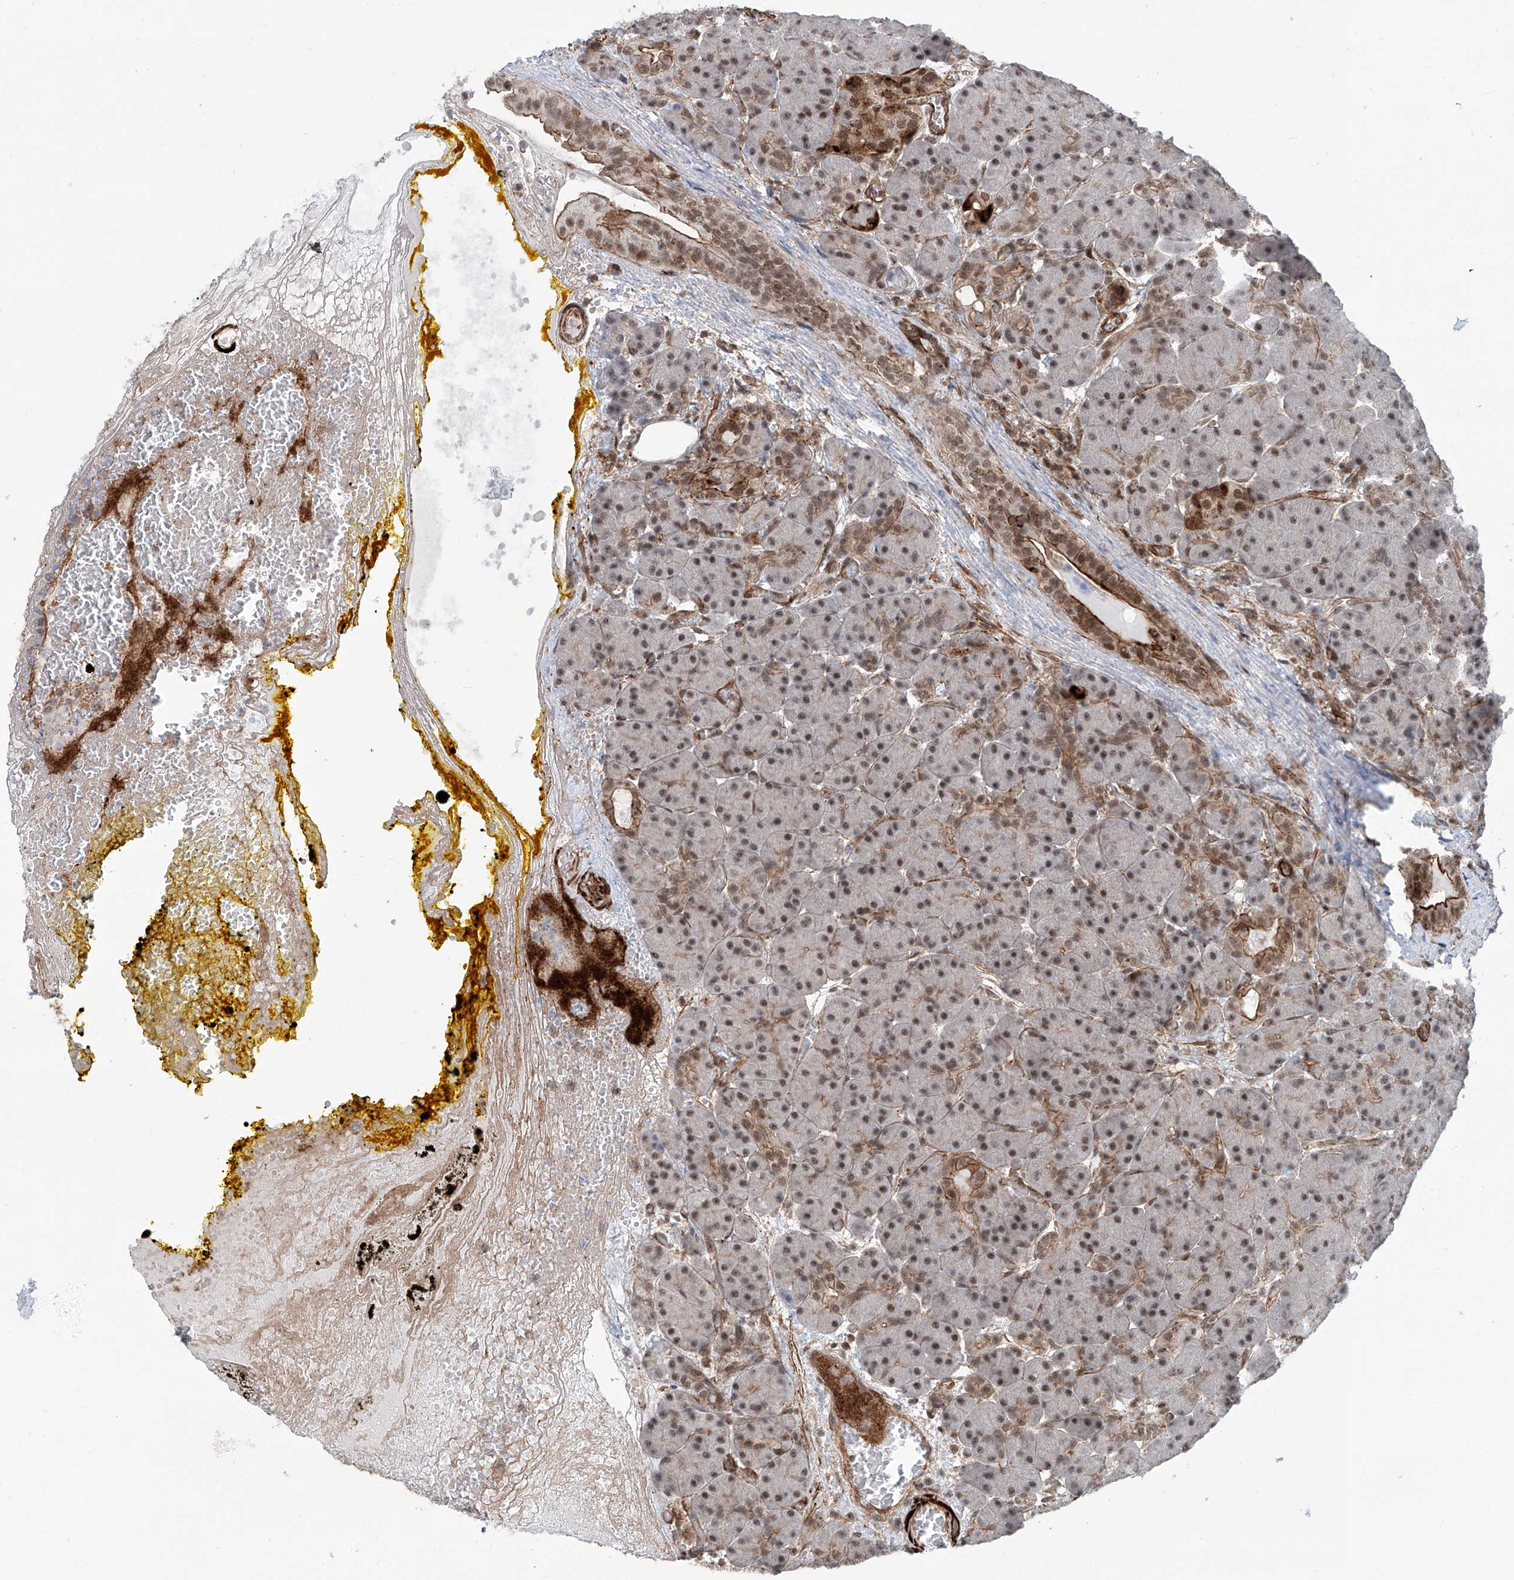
{"staining": {"intensity": "moderate", "quantity": "<25%", "location": "cytoplasmic/membranous,nuclear"}, "tissue": "pancreas", "cell_type": "Exocrine glandular cells", "image_type": "normal", "snomed": [{"axis": "morphology", "description": "Normal tissue, NOS"}, {"axis": "topography", "description": "Pancreas"}], "caption": "Protein expression analysis of benign pancreas reveals moderate cytoplasmic/membranous,nuclear expression in approximately <25% of exocrine glandular cells.", "gene": "SDE2", "patient": {"sex": "male", "age": 63}}